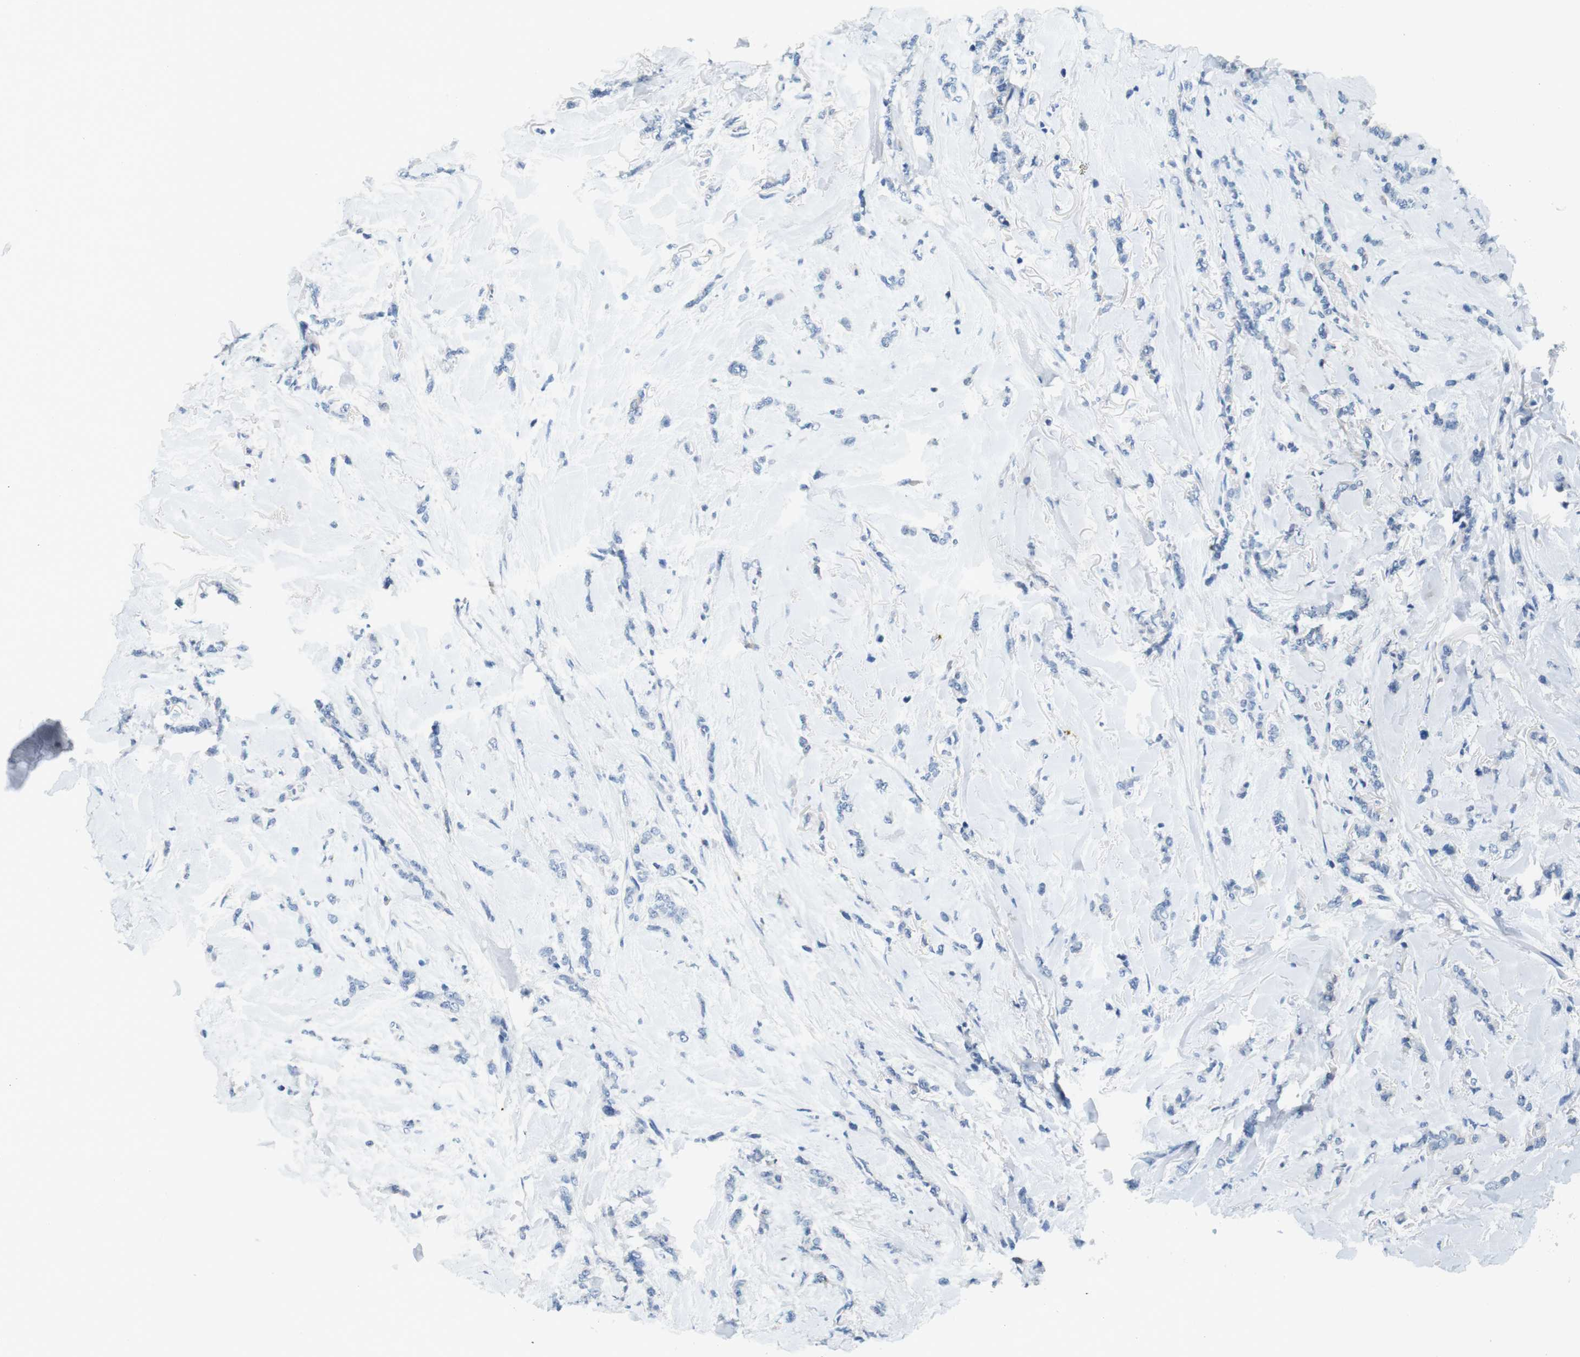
{"staining": {"intensity": "negative", "quantity": "none", "location": "none"}, "tissue": "breast cancer", "cell_type": "Tumor cells", "image_type": "cancer", "snomed": [{"axis": "morphology", "description": "Lobular carcinoma"}, {"axis": "topography", "description": "Skin"}, {"axis": "topography", "description": "Breast"}], "caption": "Micrograph shows no protein positivity in tumor cells of breast lobular carcinoma tissue.", "gene": "IGHD", "patient": {"sex": "female", "age": 46}}